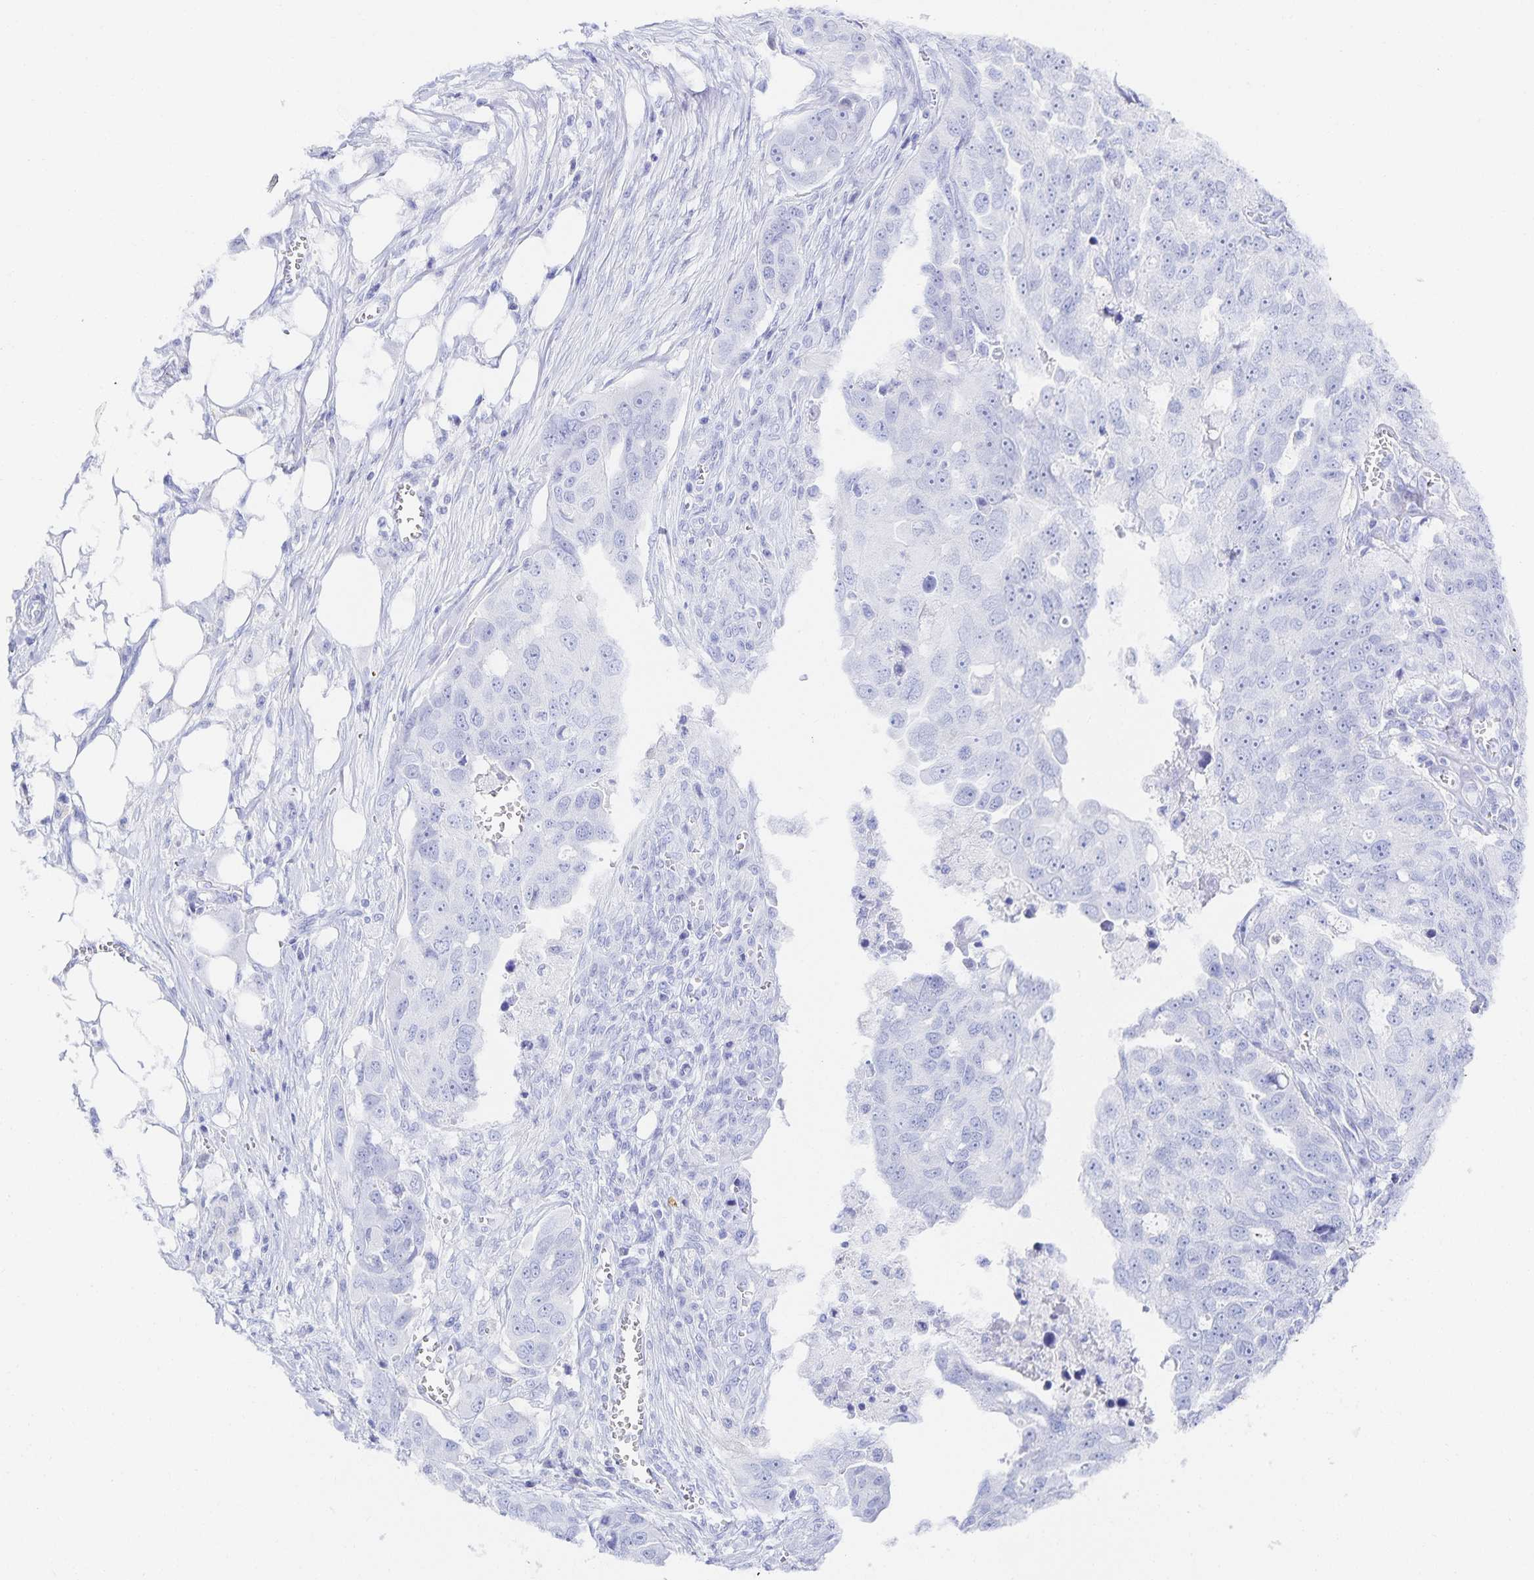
{"staining": {"intensity": "negative", "quantity": "none", "location": "none"}, "tissue": "ovarian cancer", "cell_type": "Tumor cells", "image_type": "cancer", "snomed": [{"axis": "morphology", "description": "Carcinoma, endometroid"}, {"axis": "topography", "description": "Ovary"}], "caption": "This is an immunohistochemistry (IHC) image of ovarian endometroid carcinoma. There is no staining in tumor cells.", "gene": "SNTN", "patient": {"sex": "female", "age": 70}}